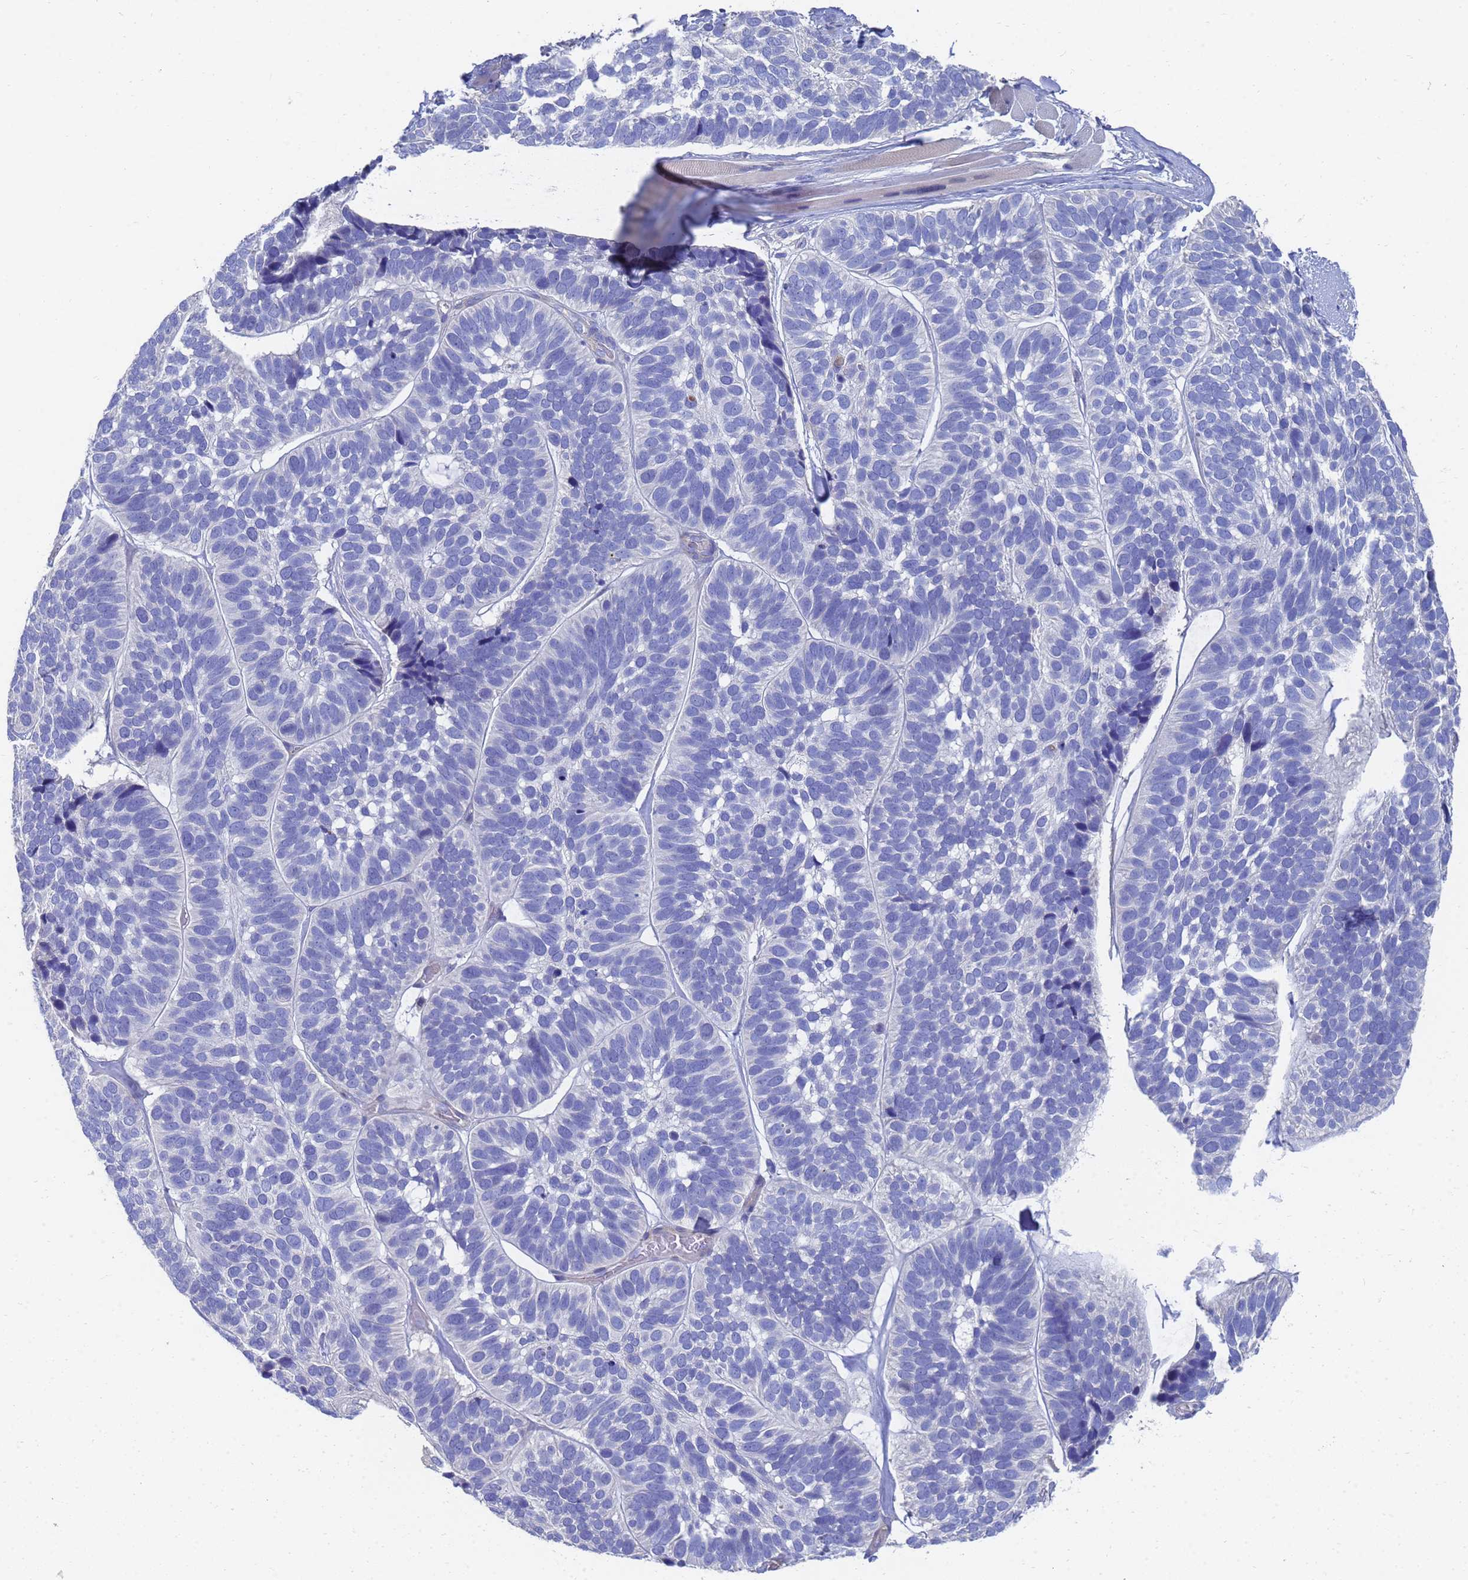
{"staining": {"intensity": "negative", "quantity": "none", "location": "none"}, "tissue": "skin cancer", "cell_type": "Tumor cells", "image_type": "cancer", "snomed": [{"axis": "morphology", "description": "Basal cell carcinoma"}, {"axis": "topography", "description": "Skin"}], "caption": "Immunohistochemistry (IHC) histopathology image of neoplastic tissue: basal cell carcinoma (skin) stained with DAB (3,3'-diaminobenzidine) displays no significant protein expression in tumor cells.", "gene": "LBX2", "patient": {"sex": "male", "age": 62}}